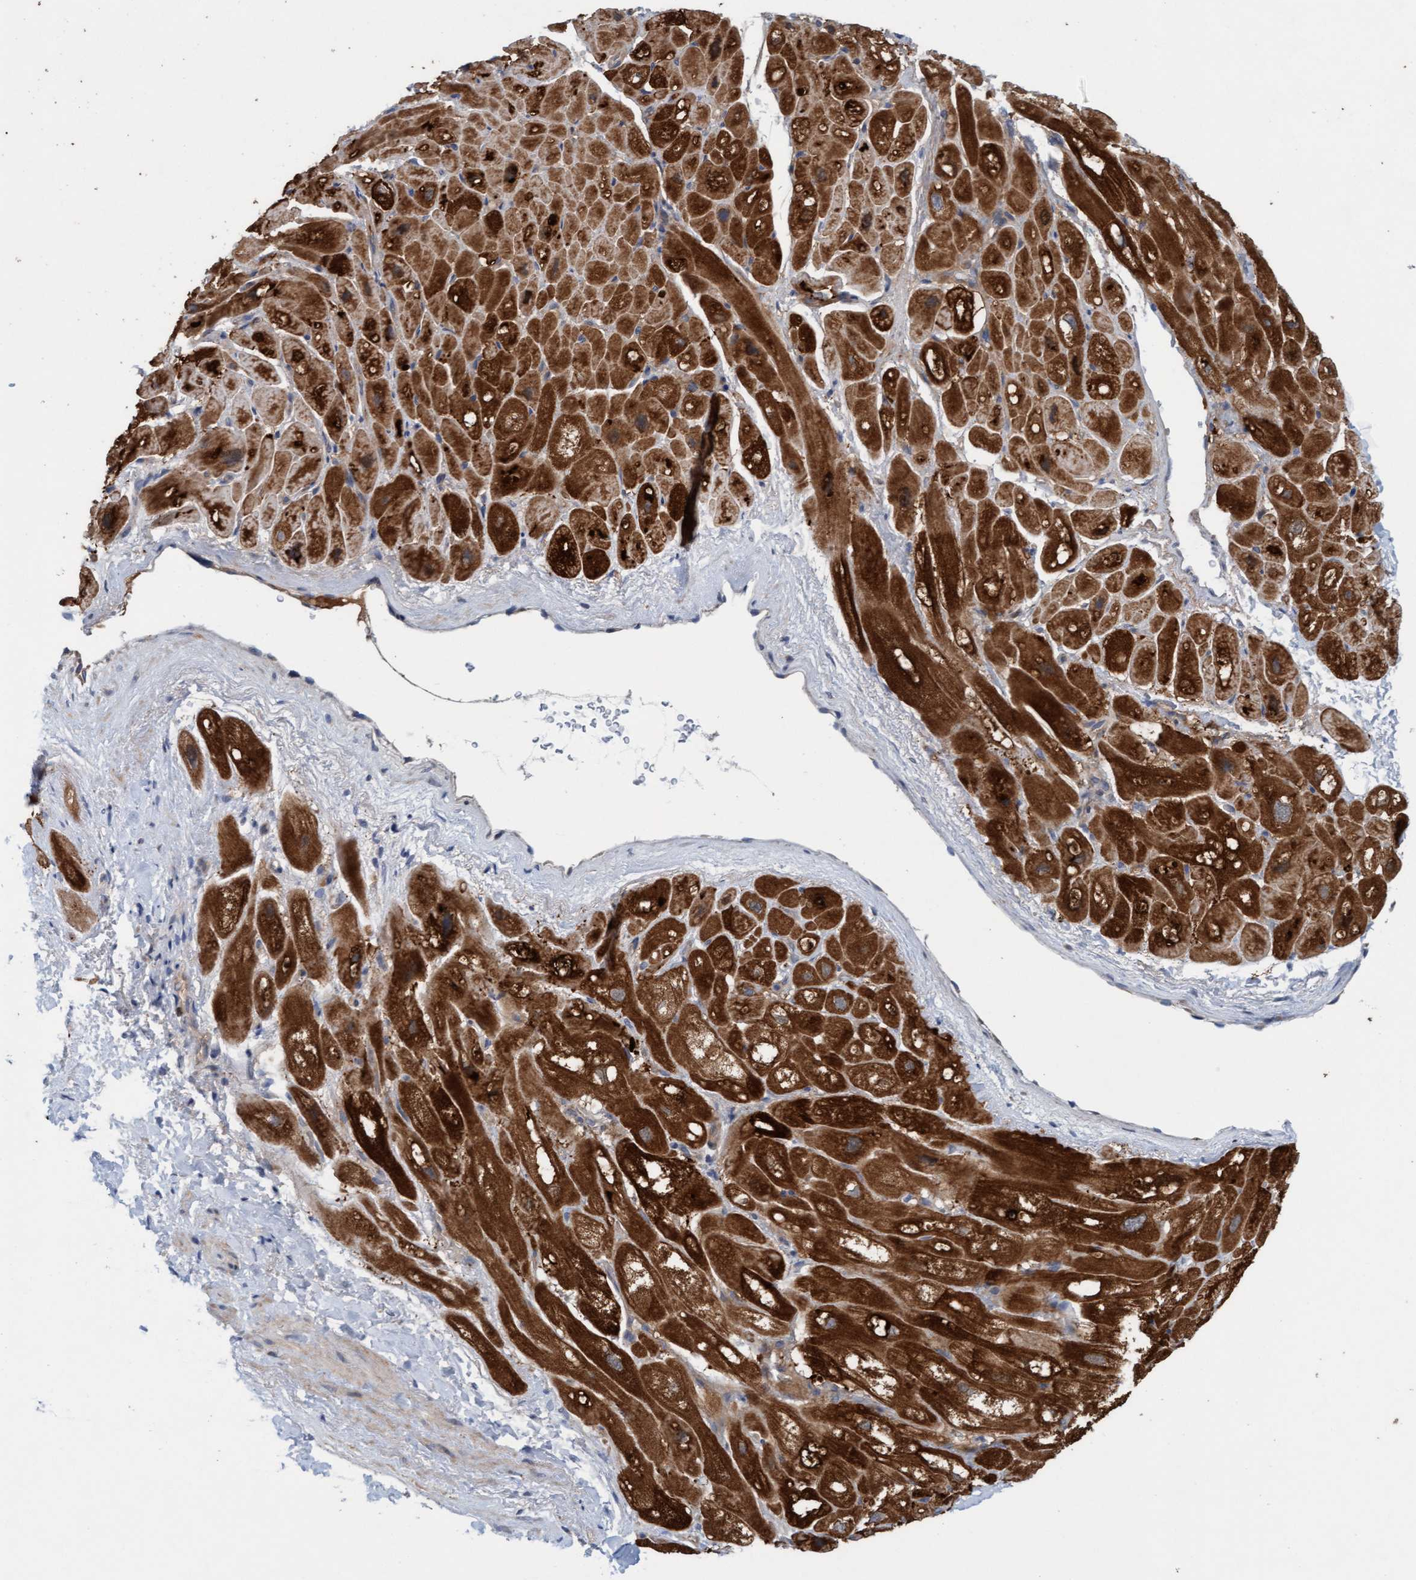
{"staining": {"intensity": "strong", "quantity": ">75%", "location": "cytoplasmic/membranous"}, "tissue": "heart muscle", "cell_type": "Cardiomyocytes", "image_type": "normal", "snomed": [{"axis": "morphology", "description": "Normal tissue, NOS"}, {"axis": "topography", "description": "Heart"}], "caption": "Benign heart muscle was stained to show a protein in brown. There is high levels of strong cytoplasmic/membranous positivity in approximately >75% of cardiomyocytes.", "gene": "KLHL25", "patient": {"sex": "male", "age": 49}}